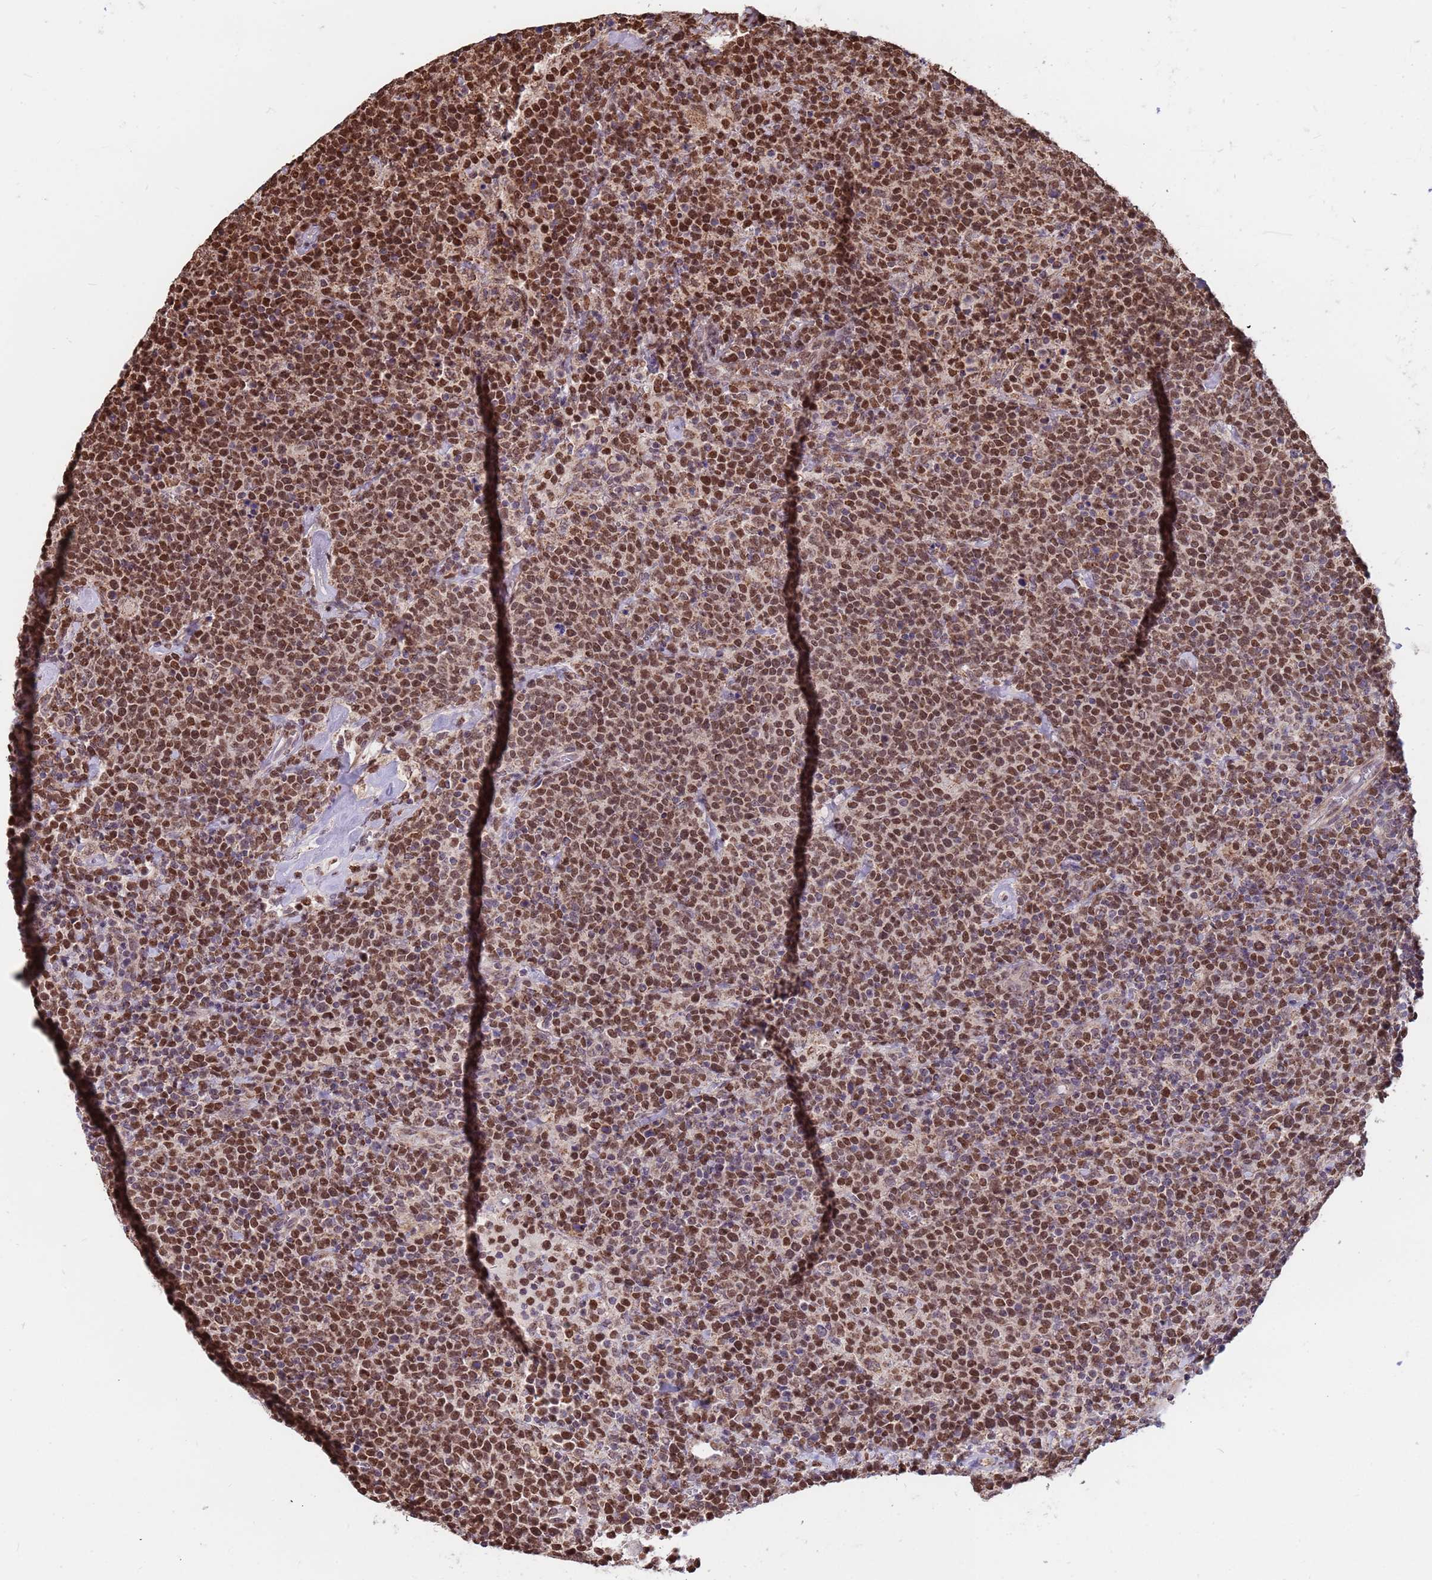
{"staining": {"intensity": "moderate", "quantity": ">75%", "location": "nuclear"}, "tissue": "lymphoma", "cell_type": "Tumor cells", "image_type": "cancer", "snomed": [{"axis": "morphology", "description": "Malignant lymphoma, non-Hodgkin's type, High grade"}, {"axis": "topography", "description": "Lymph node"}], "caption": "IHC histopathology image of human malignant lymphoma, non-Hodgkin's type (high-grade) stained for a protein (brown), which shows medium levels of moderate nuclear staining in approximately >75% of tumor cells.", "gene": "DENND2B", "patient": {"sex": "male", "age": 61}}